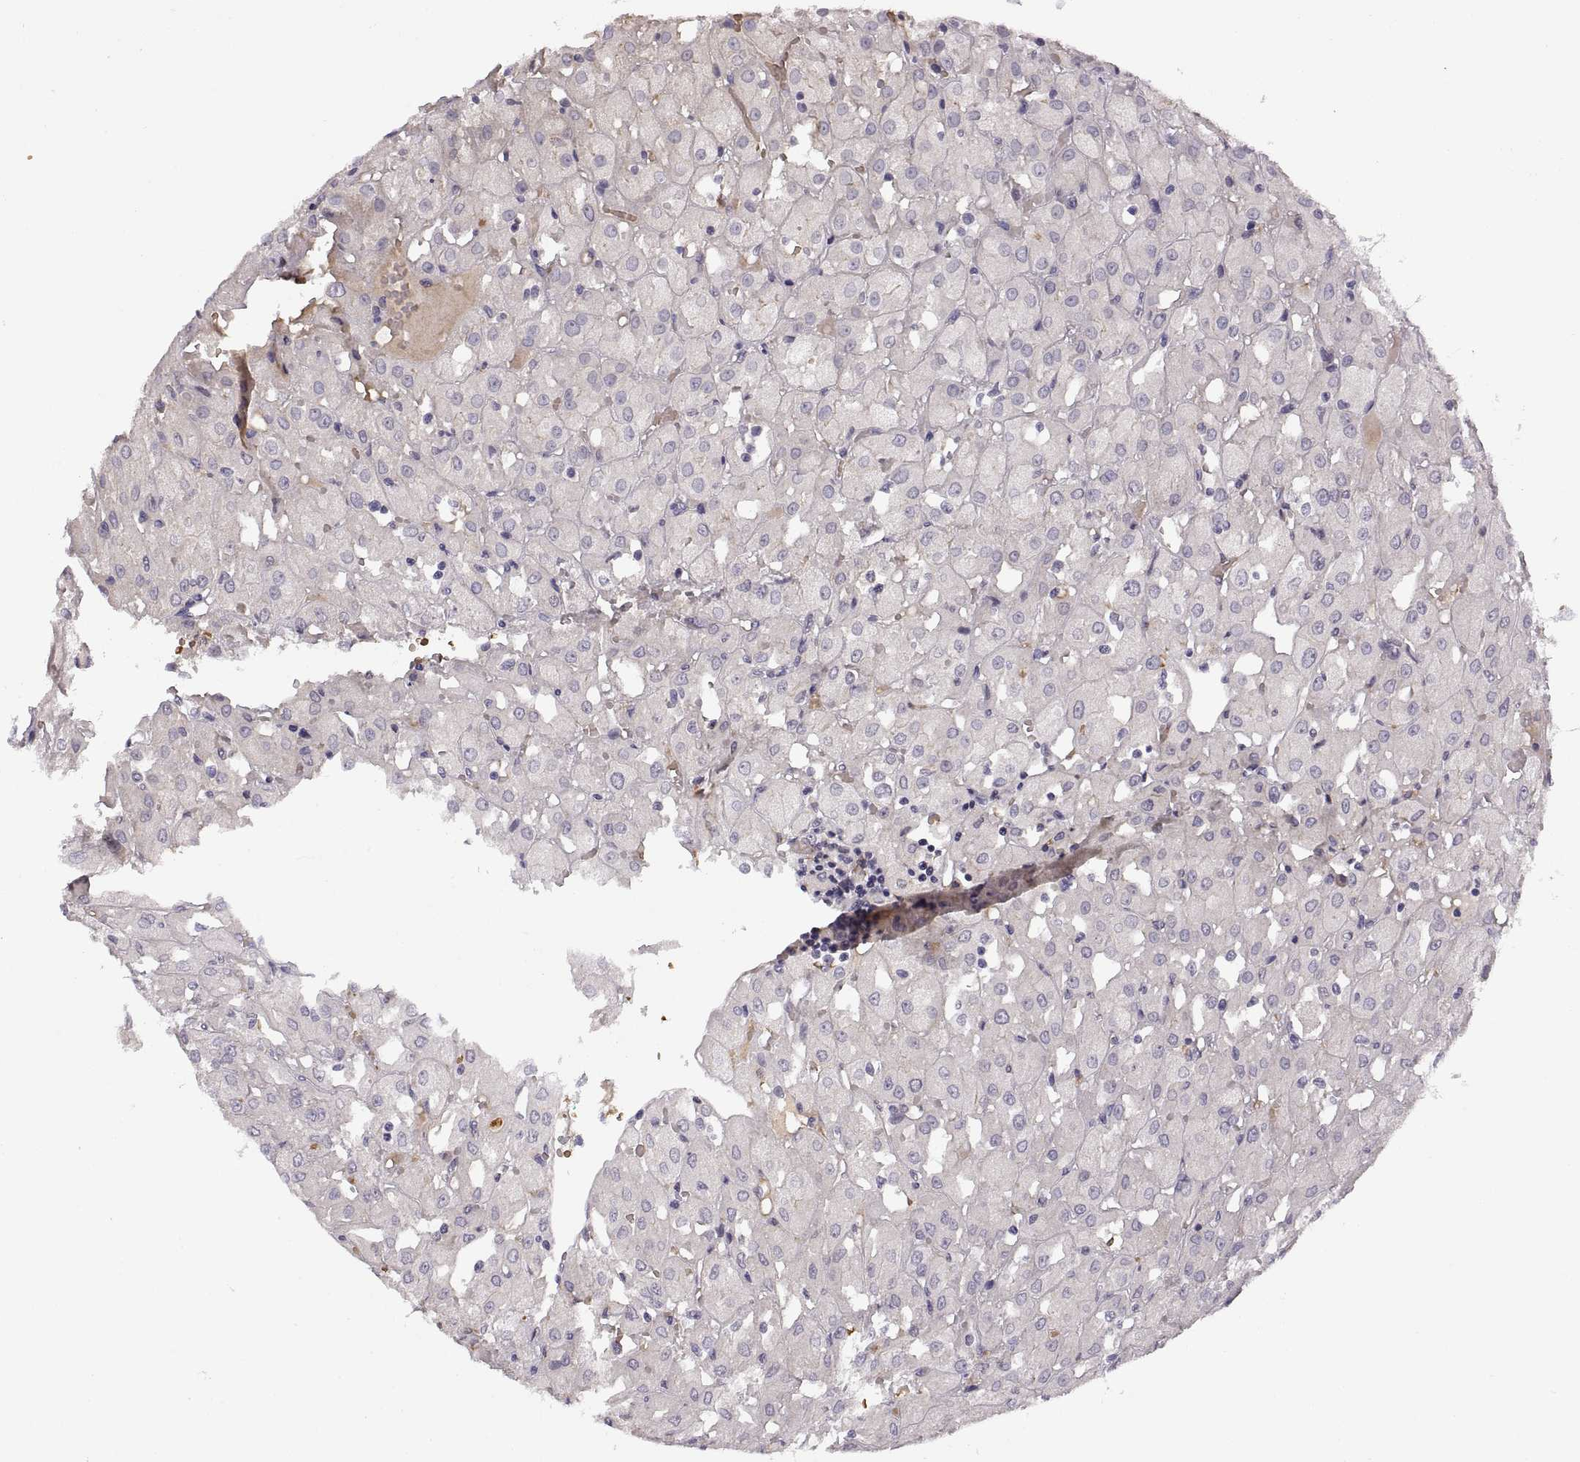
{"staining": {"intensity": "negative", "quantity": "none", "location": "none"}, "tissue": "renal cancer", "cell_type": "Tumor cells", "image_type": "cancer", "snomed": [{"axis": "morphology", "description": "Adenocarcinoma, NOS"}, {"axis": "topography", "description": "Kidney"}], "caption": "Immunohistochemical staining of adenocarcinoma (renal) demonstrates no significant positivity in tumor cells.", "gene": "MEIOC", "patient": {"sex": "male", "age": 72}}